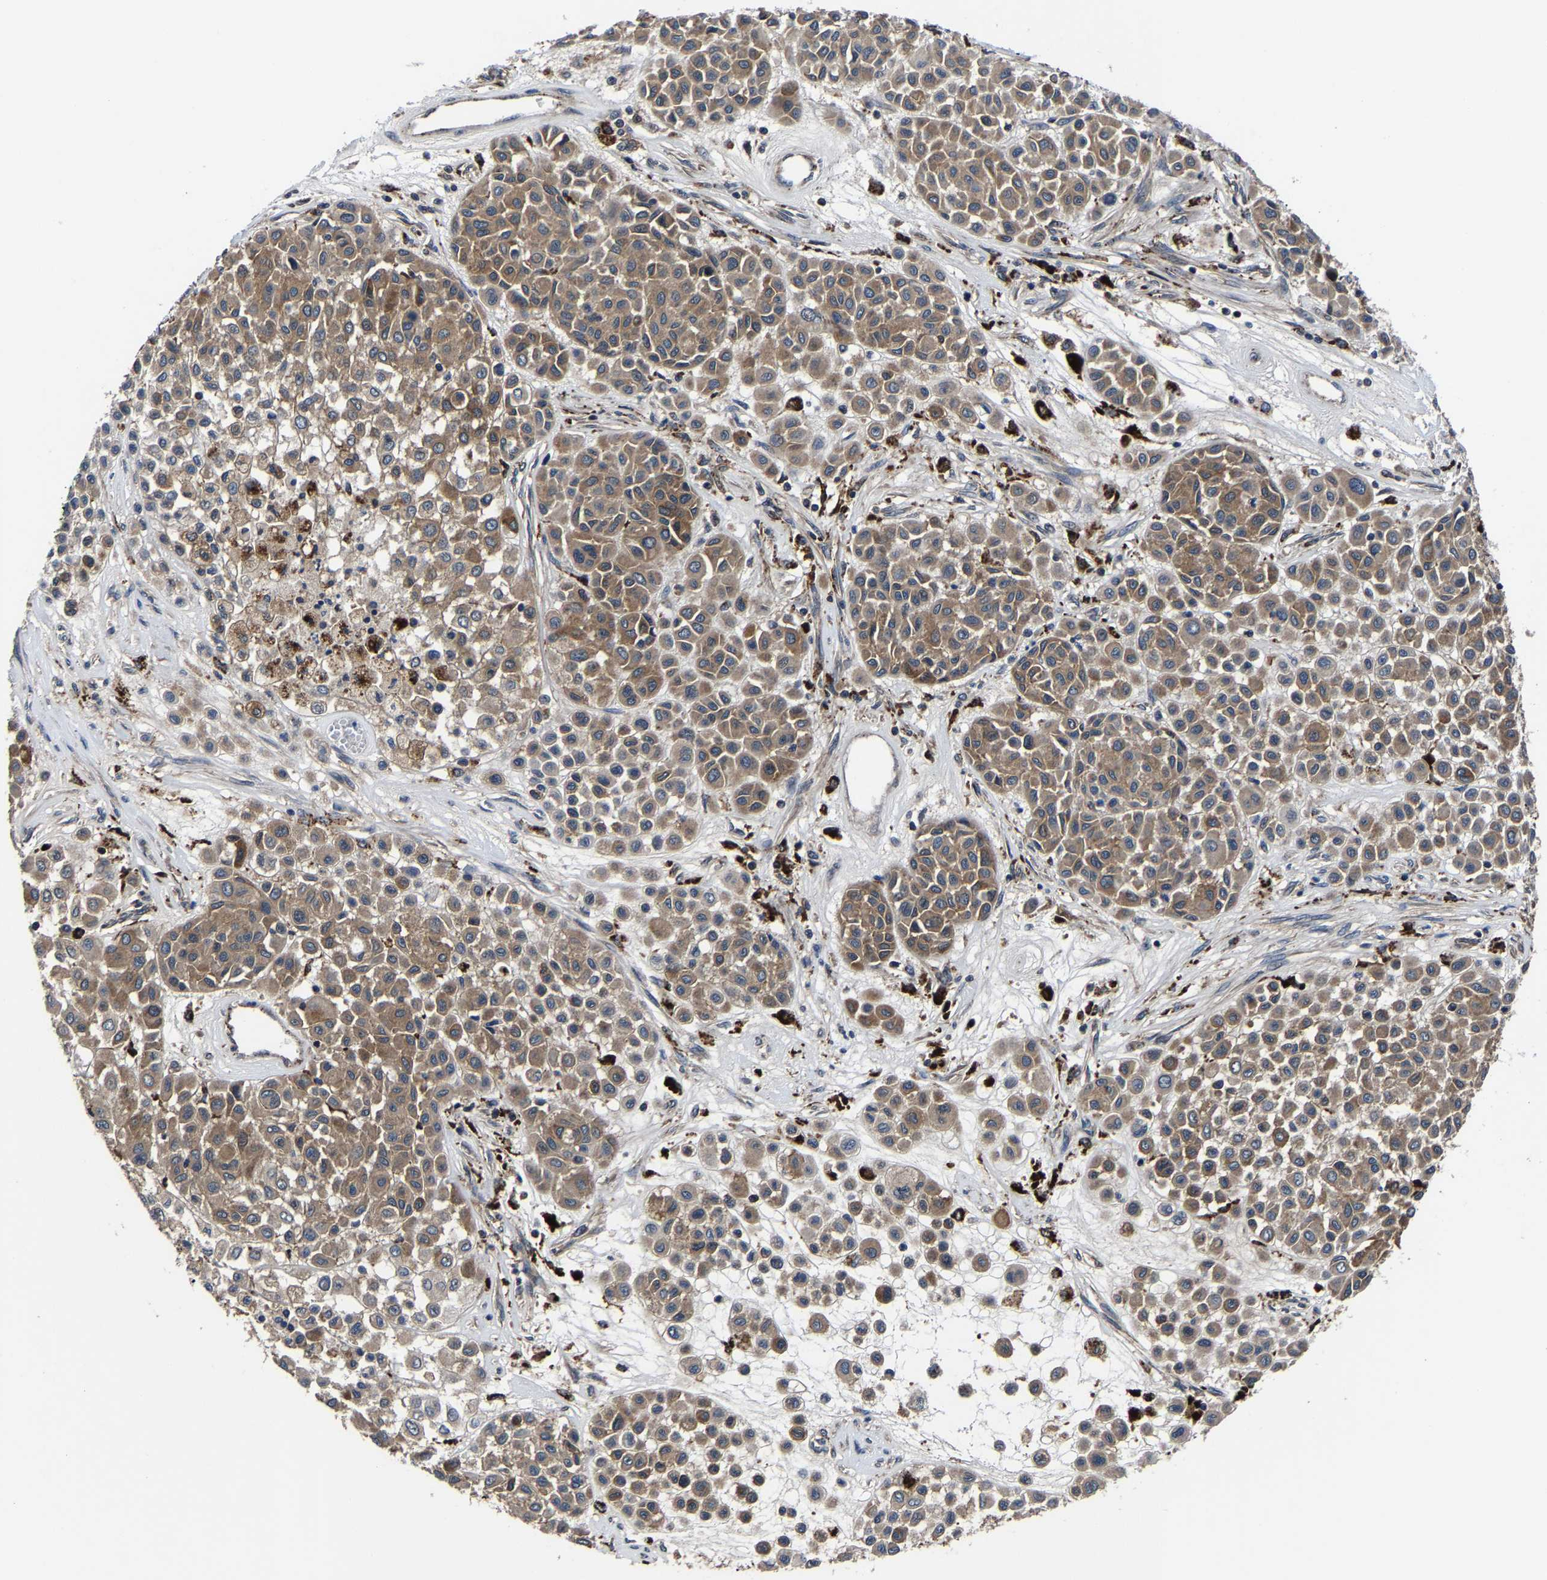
{"staining": {"intensity": "moderate", "quantity": ">75%", "location": "cytoplasmic/membranous"}, "tissue": "melanoma", "cell_type": "Tumor cells", "image_type": "cancer", "snomed": [{"axis": "morphology", "description": "Malignant melanoma, Metastatic site"}, {"axis": "topography", "description": "Soft tissue"}], "caption": "The micrograph displays staining of malignant melanoma (metastatic site), revealing moderate cytoplasmic/membranous protein staining (brown color) within tumor cells. The protein is shown in brown color, while the nuclei are stained blue.", "gene": "ZCCHC7", "patient": {"sex": "male", "age": 41}}